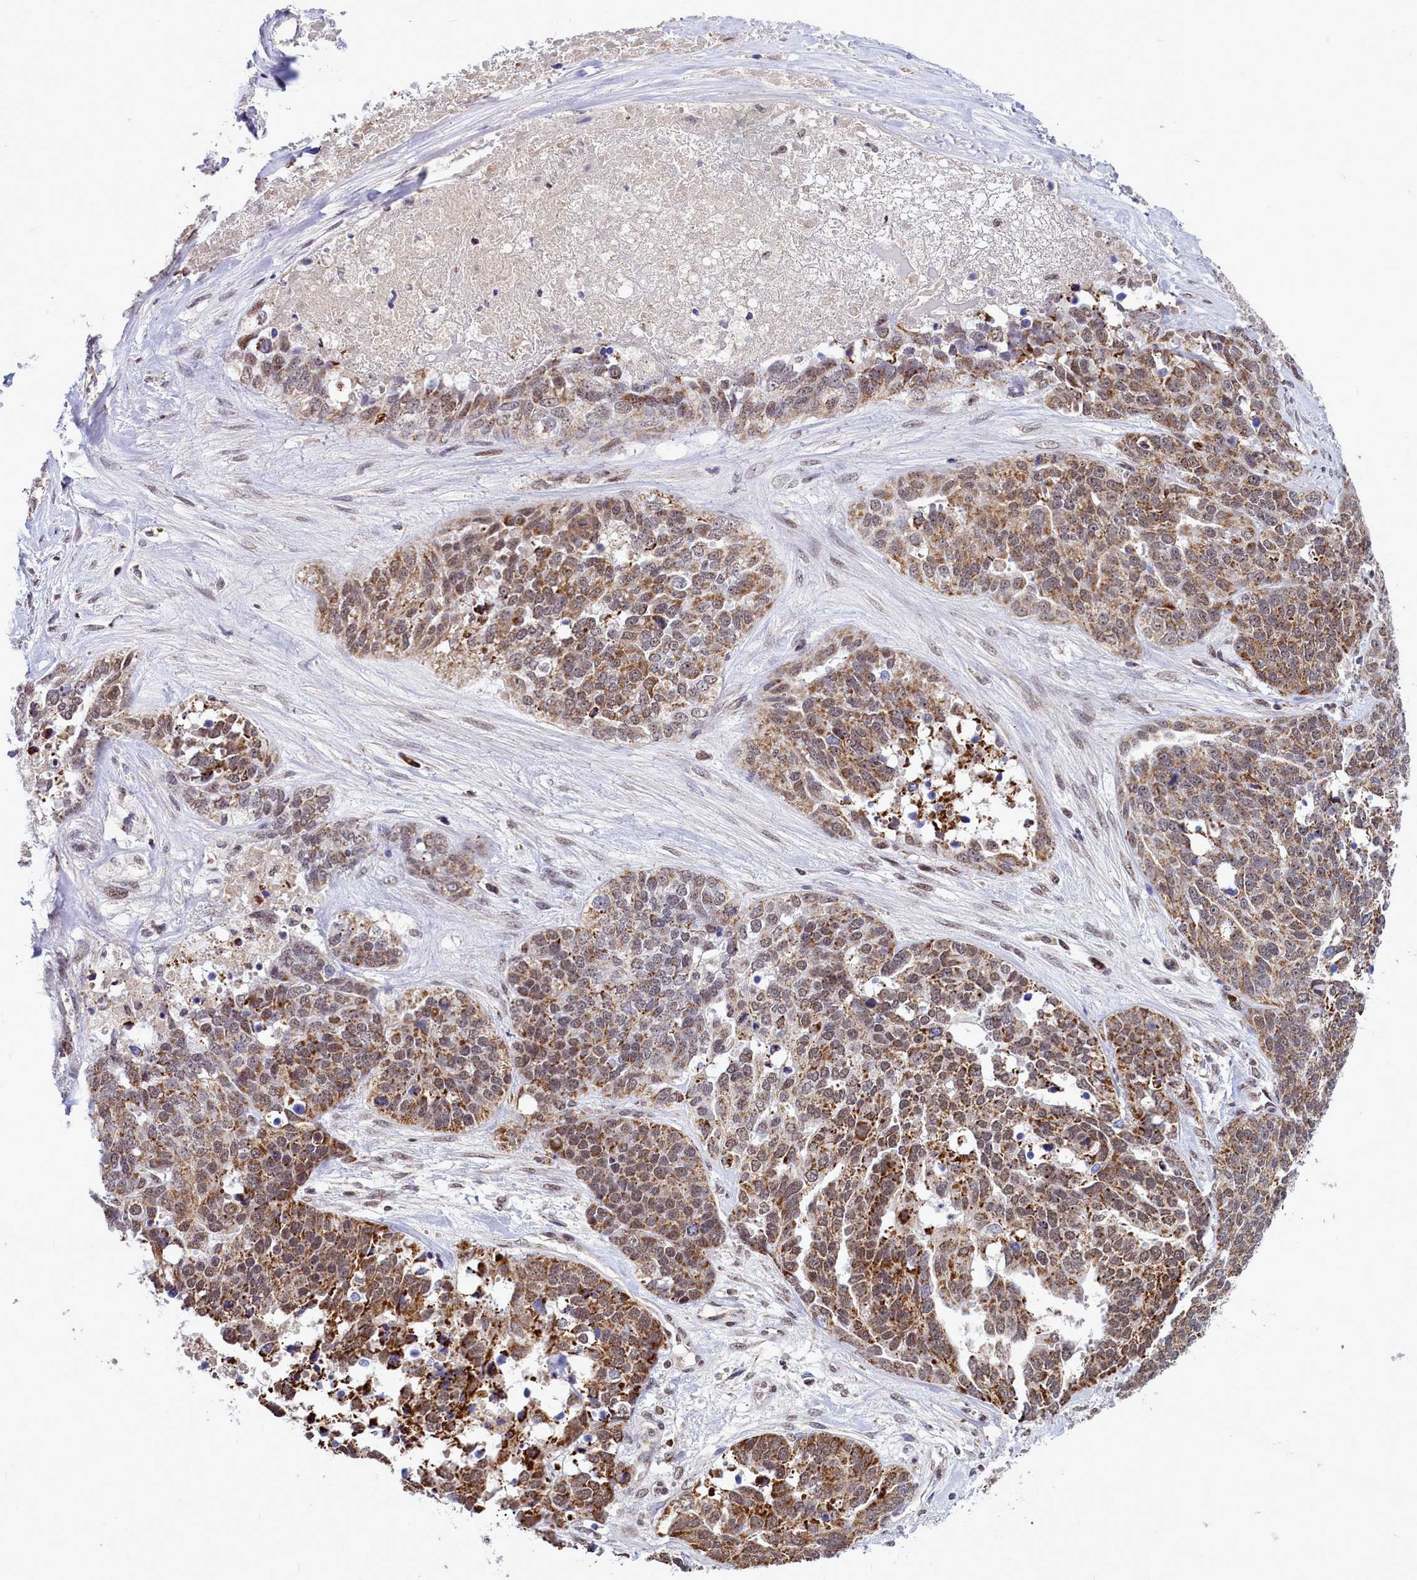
{"staining": {"intensity": "moderate", "quantity": ">75%", "location": "cytoplasmic/membranous,nuclear"}, "tissue": "ovarian cancer", "cell_type": "Tumor cells", "image_type": "cancer", "snomed": [{"axis": "morphology", "description": "Cystadenocarcinoma, serous, NOS"}, {"axis": "topography", "description": "Ovary"}], "caption": "Tumor cells show moderate cytoplasmic/membranous and nuclear positivity in about >75% of cells in ovarian cancer (serous cystadenocarcinoma).", "gene": "POM121L2", "patient": {"sex": "female", "age": 44}}